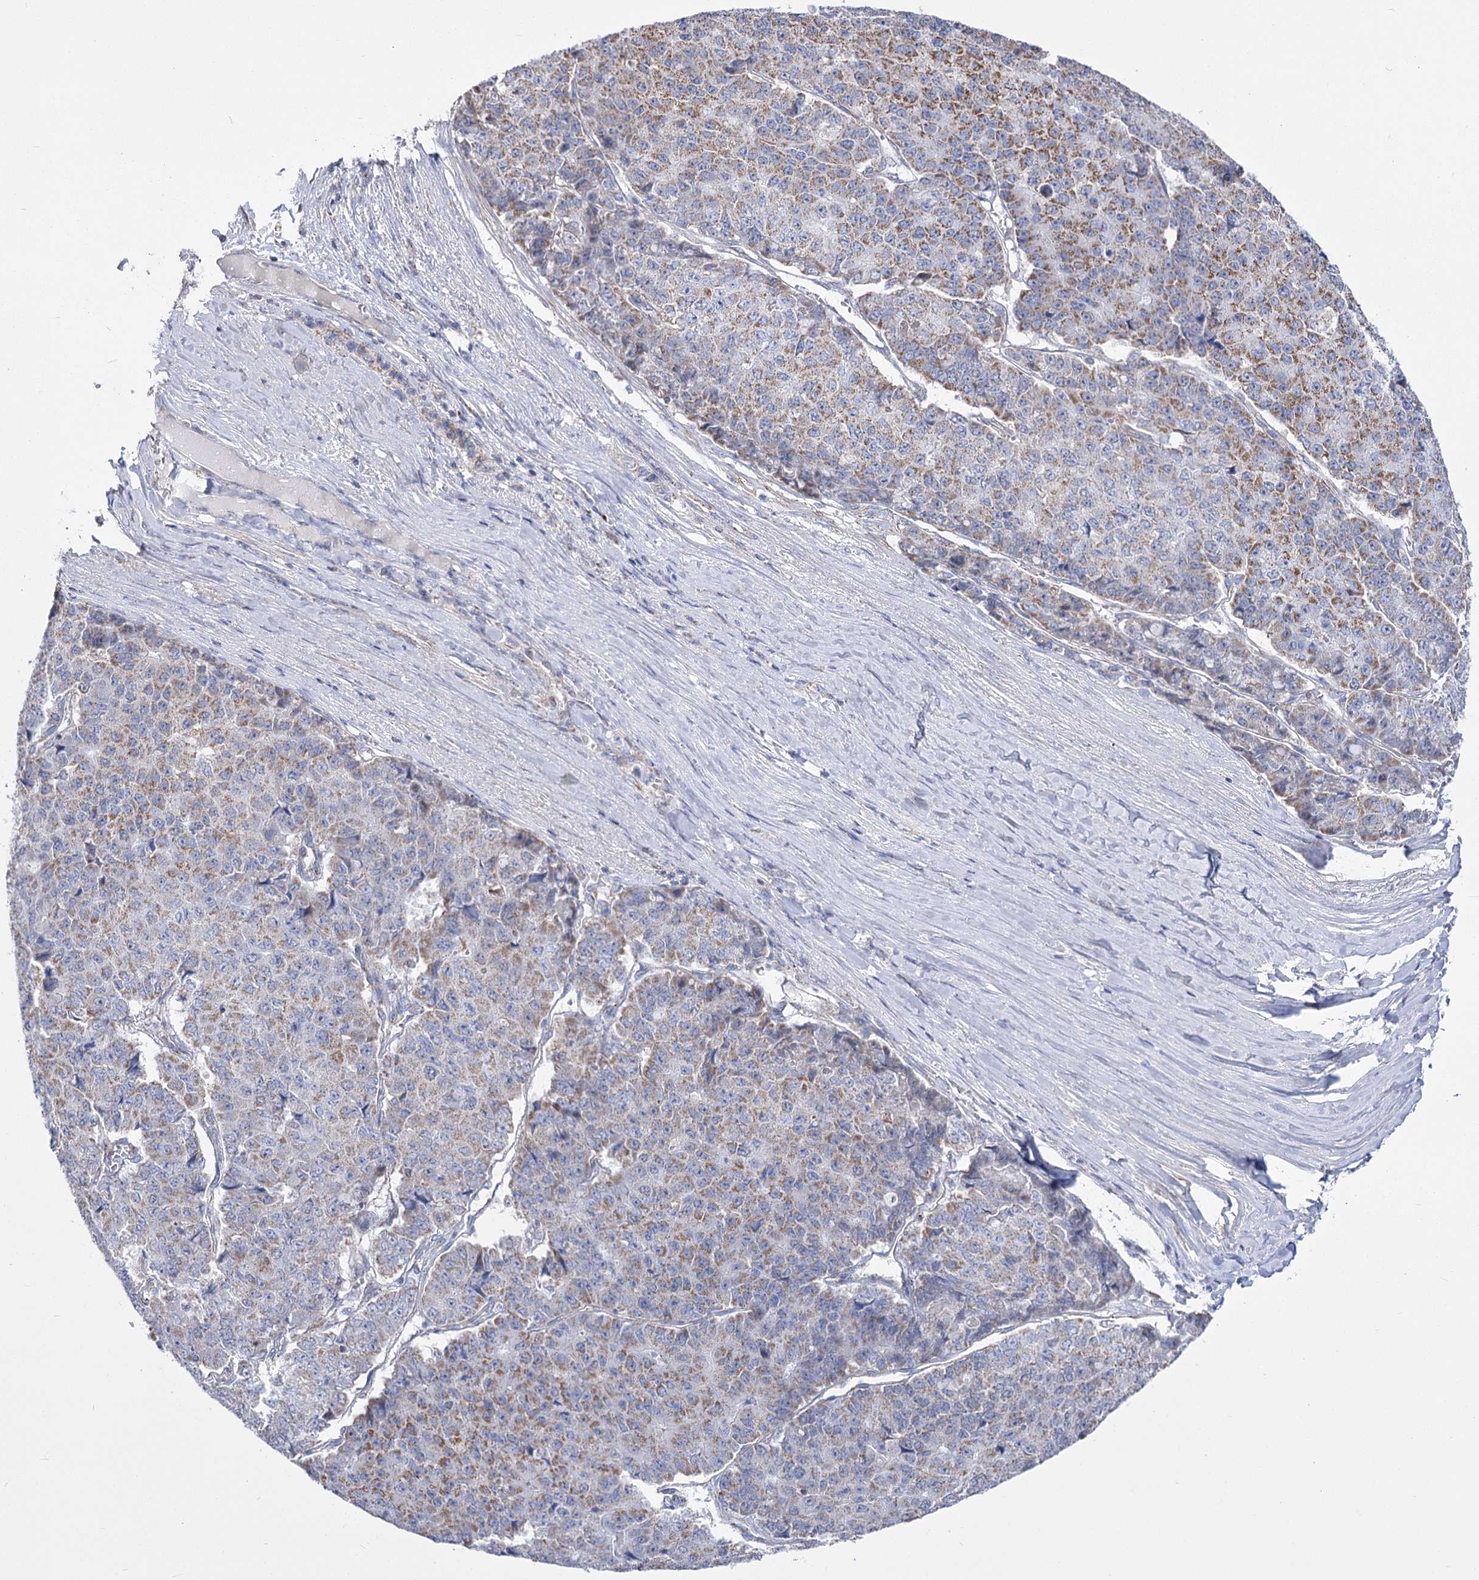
{"staining": {"intensity": "moderate", "quantity": "<25%", "location": "cytoplasmic/membranous"}, "tissue": "pancreatic cancer", "cell_type": "Tumor cells", "image_type": "cancer", "snomed": [{"axis": "morphology", "description": "Adenocarcinoma, NOS"}, {"axis": "topography", "description": "Pancreas"}], "caption": "IHC of pancreatic cancer (adenocarcinoma) exhibits low levels of moderate cytoplasmic/membranous staining in about <25% of tumor cells.", "gene": "PDHB", "patient": {"sex": "male", "age": 50}}